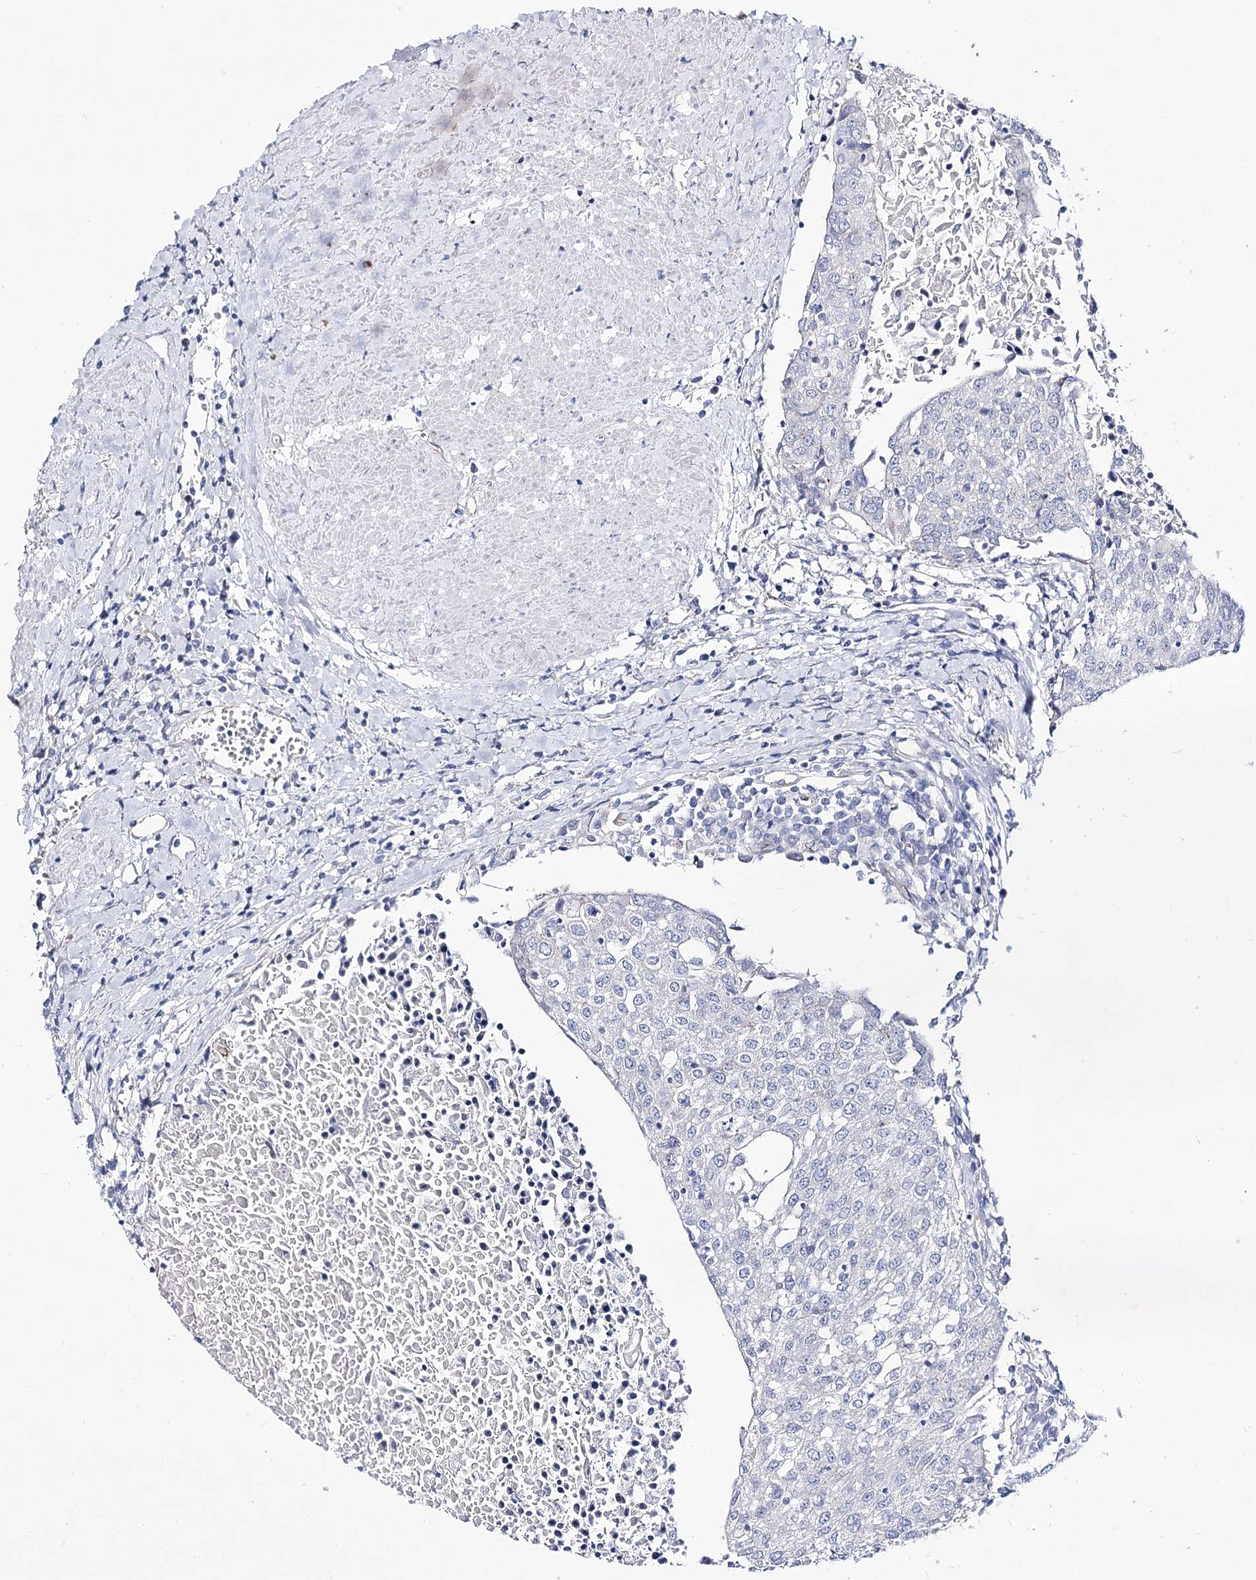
{"staining": {"intensity": "negative", "quantity": "none", "location": "none"}, "tissue": "urothelial cancer", "cell_type": "Tumor cells", "image_type": "cancer", "snomed": [{"axis": "morphology", "description": "Urothelial carcinoma, High grade"}, {"axis": "topography", "description": "Urinary bladder"}], "caption": "Tumor cells show no significant staining in urothelial cancer.", "gene": "NRAP", "patient": {"sex": "female", "age": 85}}